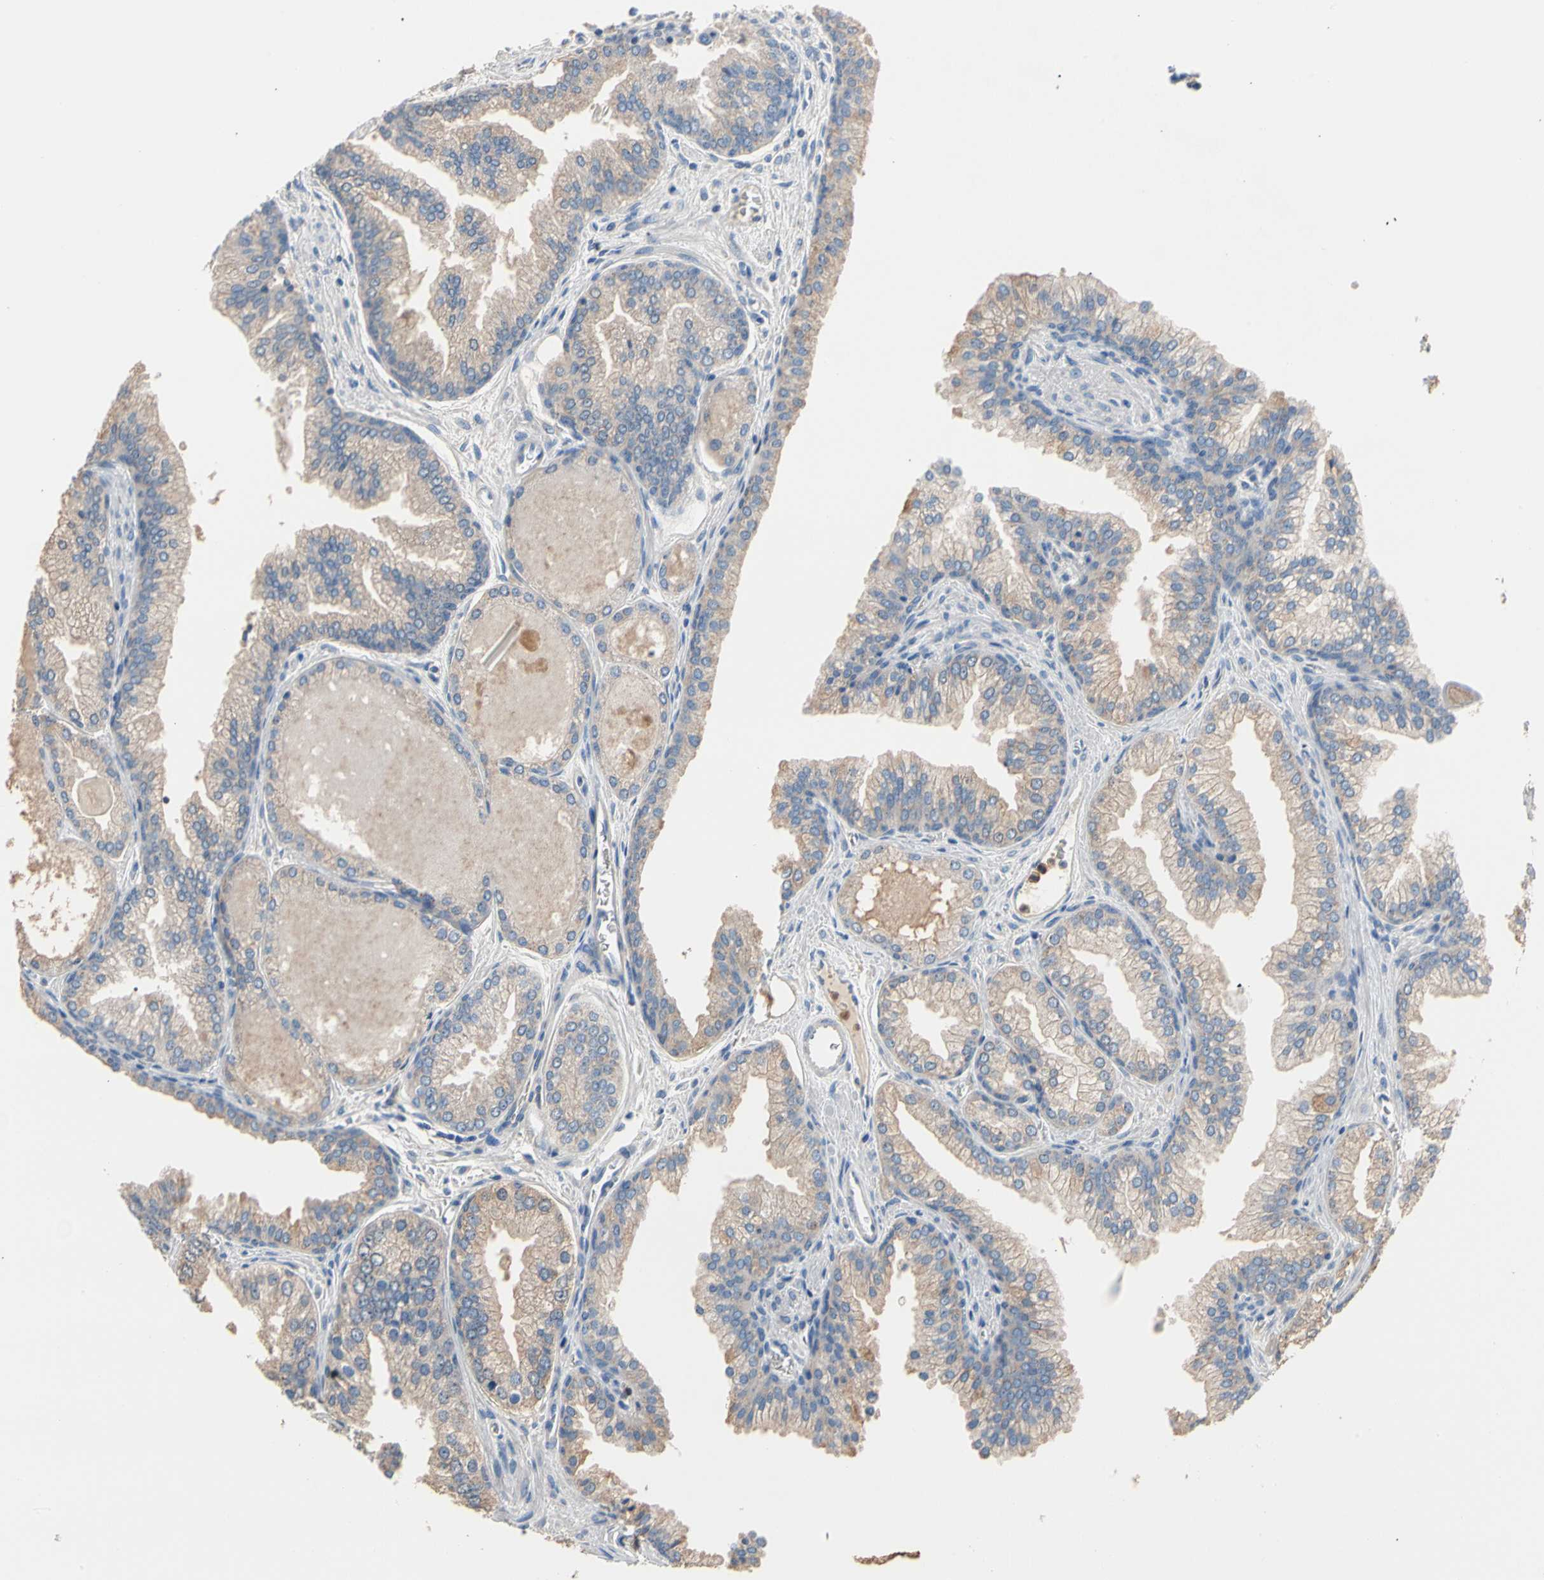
{"staining": {"intensity": "weak", "quantity": ">75%", "location": "cytoplasmic/membranous"}, "tissue": "prostate cancer", "cell_type": "Tumor cells", "image_type": "cancer", "snomed": [{"axis": "morphology", "description": "Adenocarcinoma, Low grade"}, {"axis": "topography", "description": "Prostate"}], "caption": "There is low levels of weak cytoplasmic/membranous positivity in tumor cells of prostate cancer, as demonstrated by immunohistochemical staining (brown color).", "gene": "BBOX1", "patient": {"sex": "male", "age": 59}}